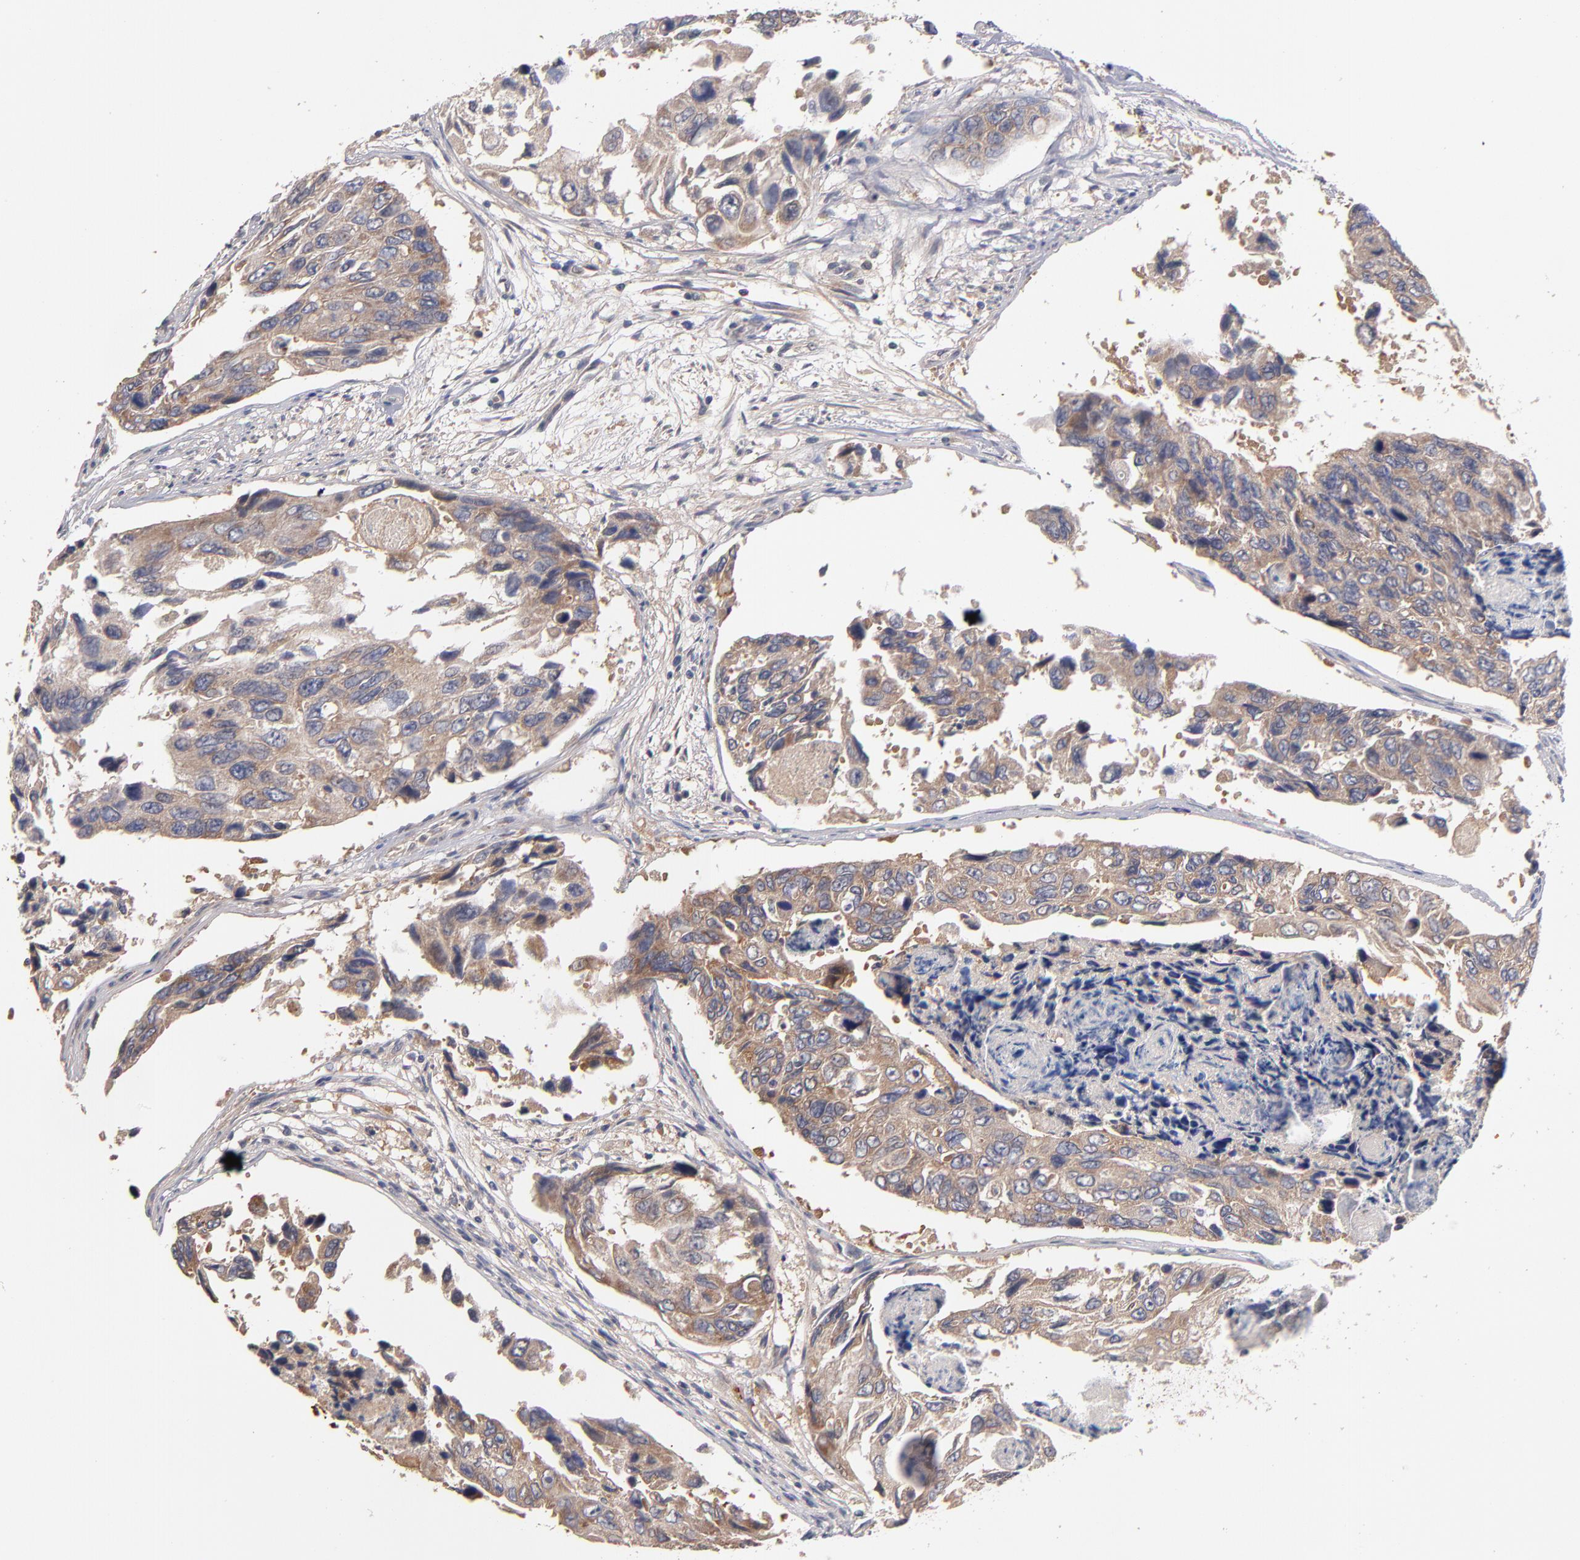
{"staining": {"intensity": "moderate", "quantity": ">75%", "location": "cytoplasmic/membranous"}, "tissue": "colorectal cancer", "cell_type": "Tumor cells", "image_type": "cancer", "snomed": [{"axis": "morphology", "description": "Adenocarcinoma, NOS"}, {"axis": "topography", "description": "Colon"}], "caption": "A brown stain labels moderate cytoplasmic/membranous staining of a protein in colorectal cancer tumor cells.", "gene": "DACT1", "patient": {"sex": "female", "age": 86}}